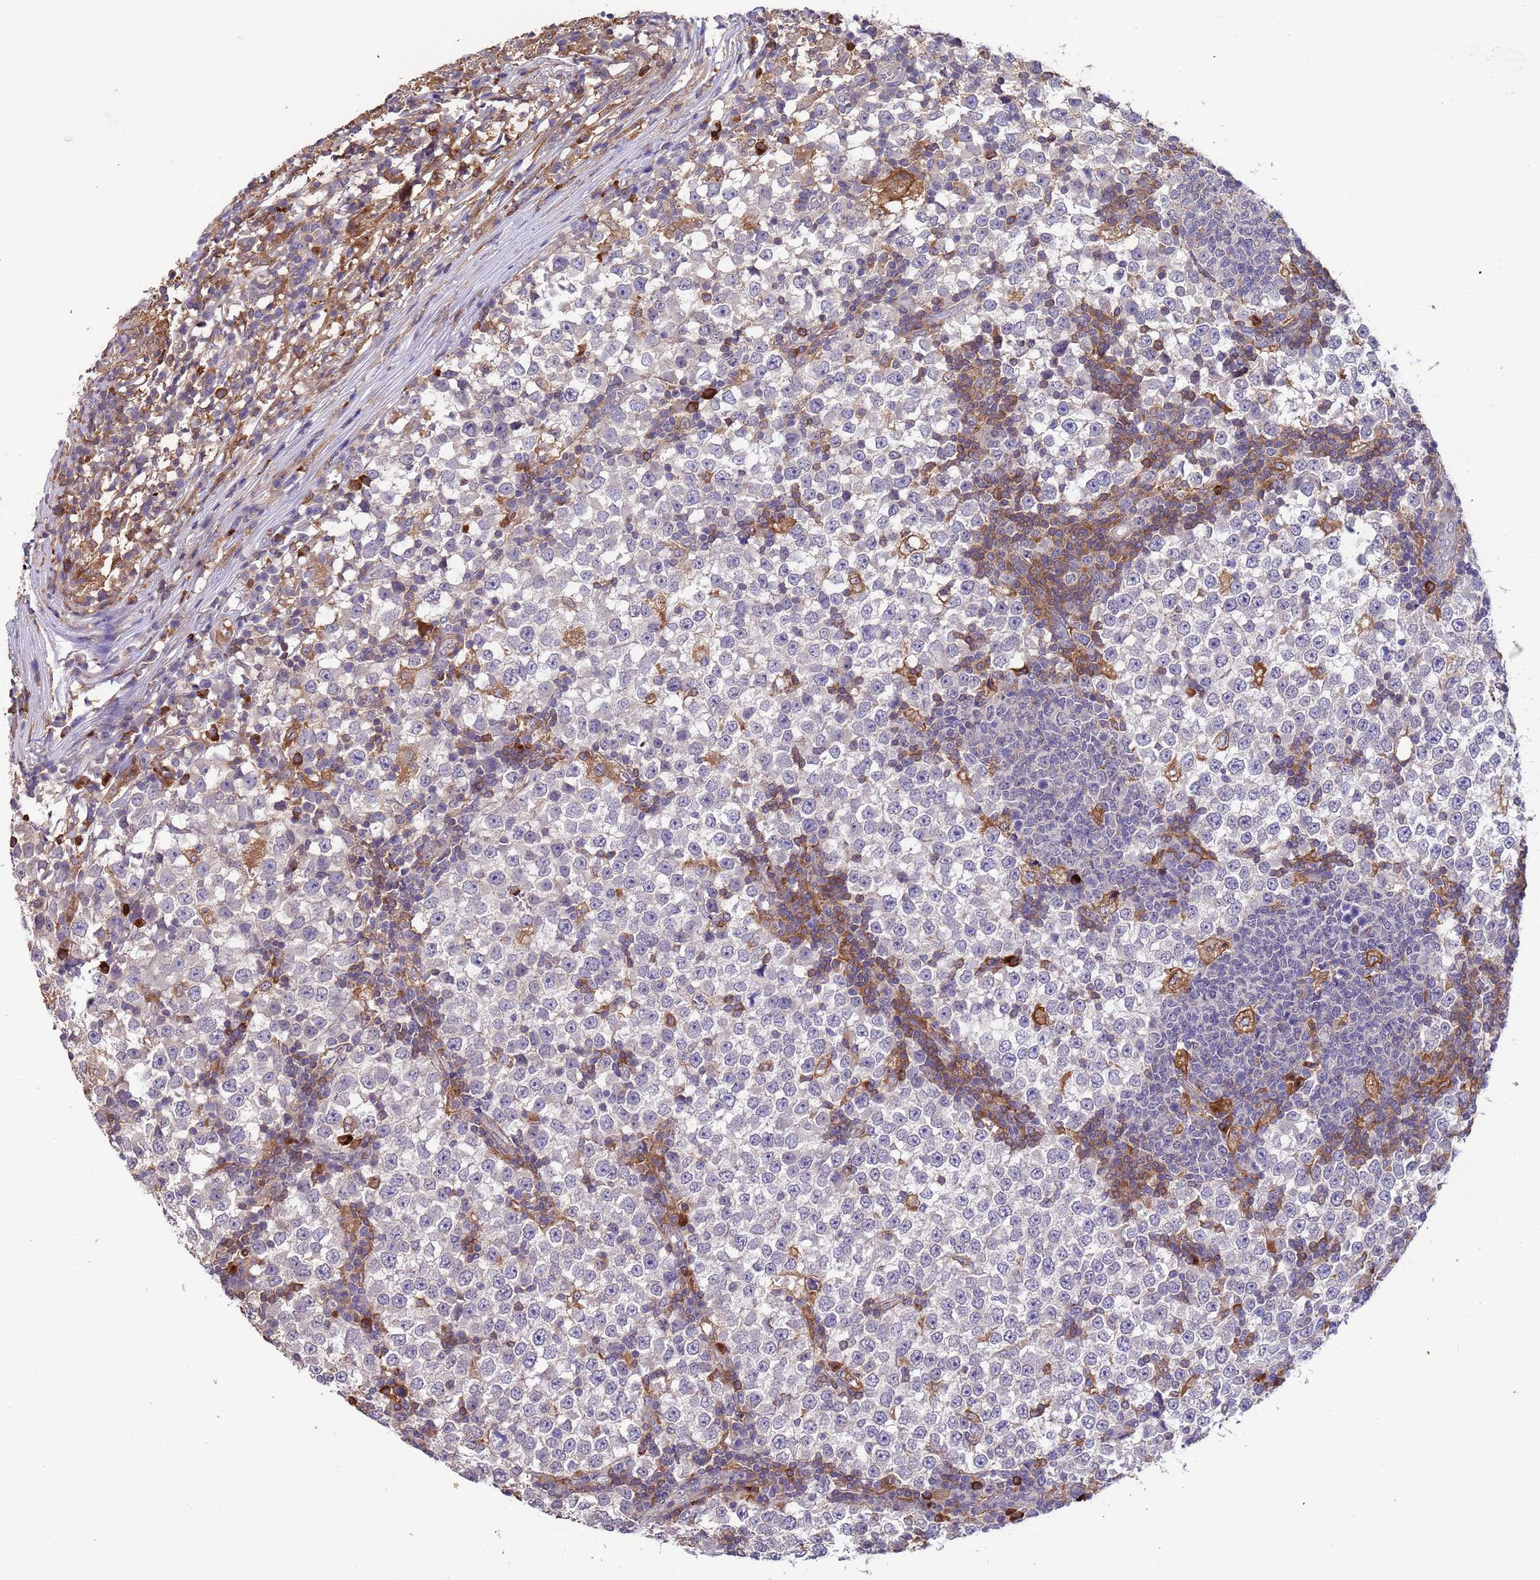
{"staining": {"intensity": "negative", "quantity": "none", "location": "none"}, "tissue": "testis cancer", "cell_type": "Tumor cells", "image_type": "cancer", "snomed": [{"axis": "morphology", "description": "Seminoma, NOS"}, {"axis": "topography", "description": "Testis"}], "caption": "IHC histopathology image of neoplastic tissue: human testis cancer (seminoma) stained with DAB shows no significant protein staining in tumor cells.", "gene": "AMPD3", "patient": {"sex": "male", "age": 65}}